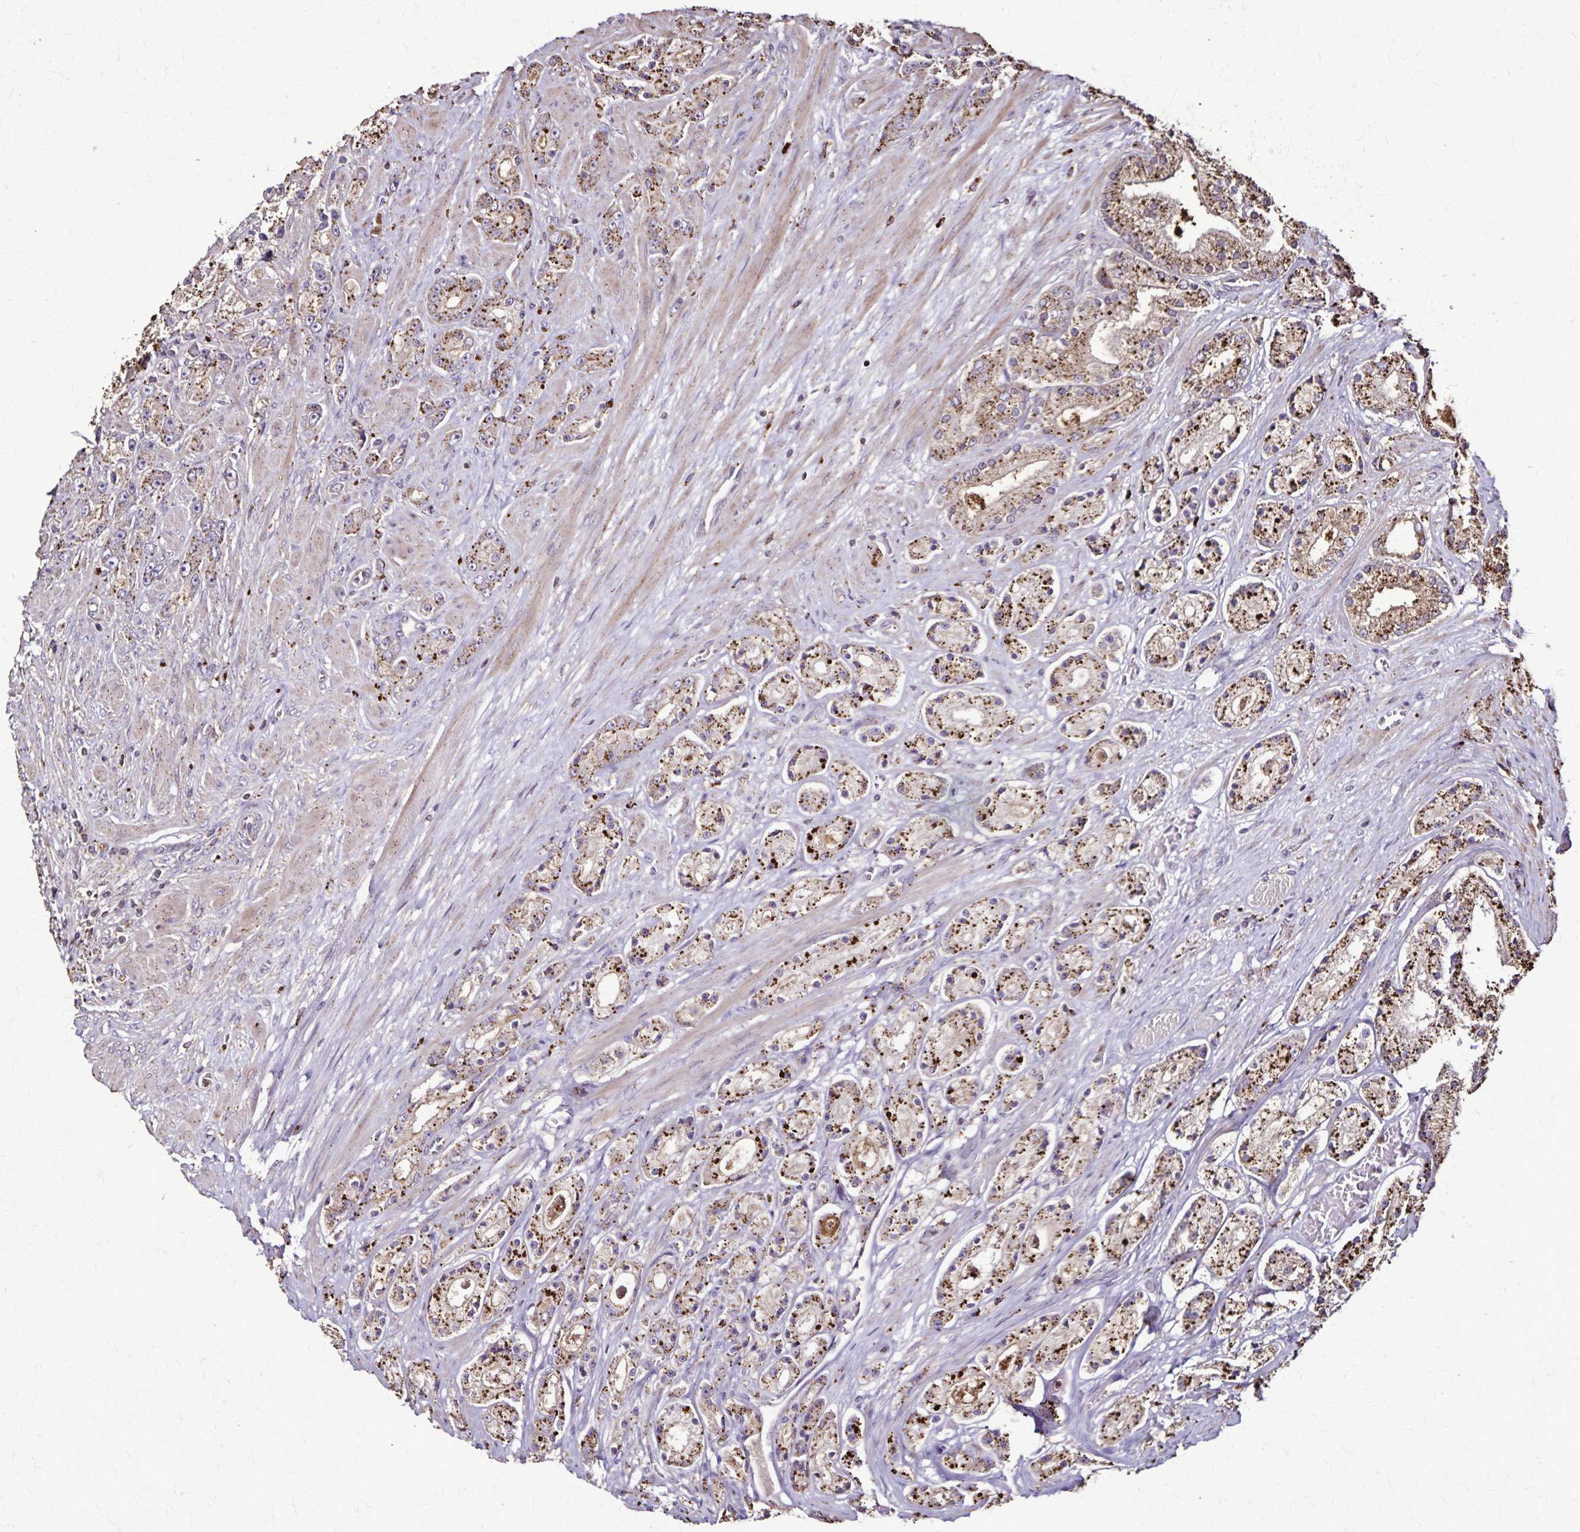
{"staining": {"intensity": "strong", "quantity": ">75%", "location": "cytoplasmic/membranous"}, "tissue": "prostate cancer", "cell_type": "Tumor cells", "image_type": "cancer", "snomed": [{"axis": "morphology", "description": "Adenocarcinoma, High grade"}, {"axis": "topography", "description": "Prostate"}], "caption": "A photomicrograph of human high-grade adenocarcinoma (prostate) stained for a protein exhibits strong cytoplasmic/membranous brown staining in tumor cells. The staining was performed using DAB (3,3'-diaminobenzidine) to visualize the protein expression in brown, while the nuclei were stained in blue with hematoxylin (Magnification: 20x).", "gene": "CHMP1B", "patient": {"sex": "male", "age": 67}}